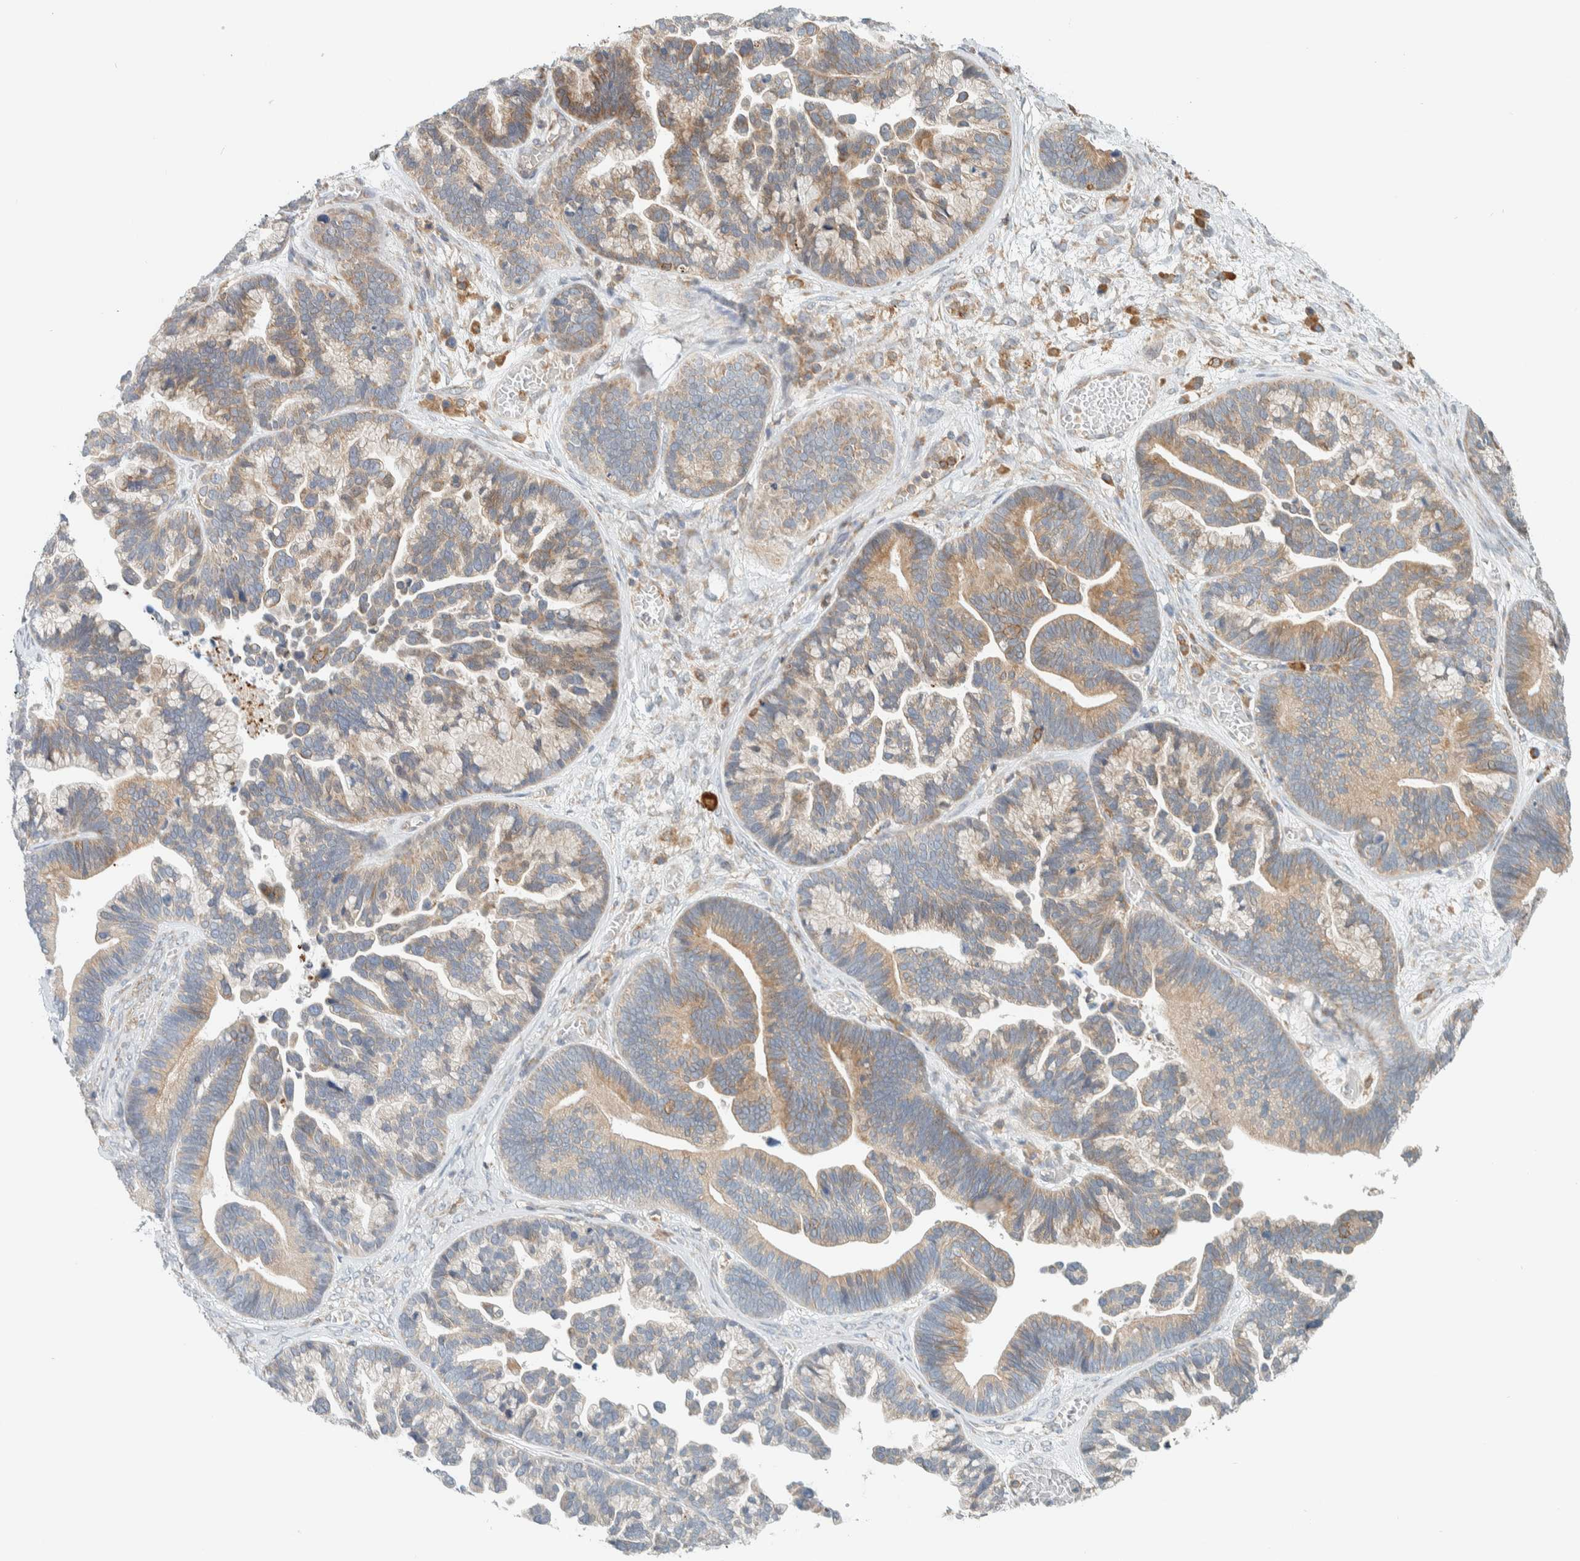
{"staining": {"intensity": "weak", "quantity": ">75%", "location": "cytoplasmic/membranous"}, "tissue": "ovarian cancer", "cell_type": "Tumor cells", "image_type": "cancer", "snomed": [{"axis": "morphology", "description": "Cystadenocarcinoma, serous, NOS"}, {"axis": "topography", "description": "Ovary"}], "caption": "Serous cystadenocarcinoma (ovarian) stained for a protein reveals weak cytoplasmic/membranous positivity in tumor cells. (Brightfield microscopy of DAB IHC at high magnification).", "gene": "CCDC57", "patient": {"sex": "female", "age": 56}}